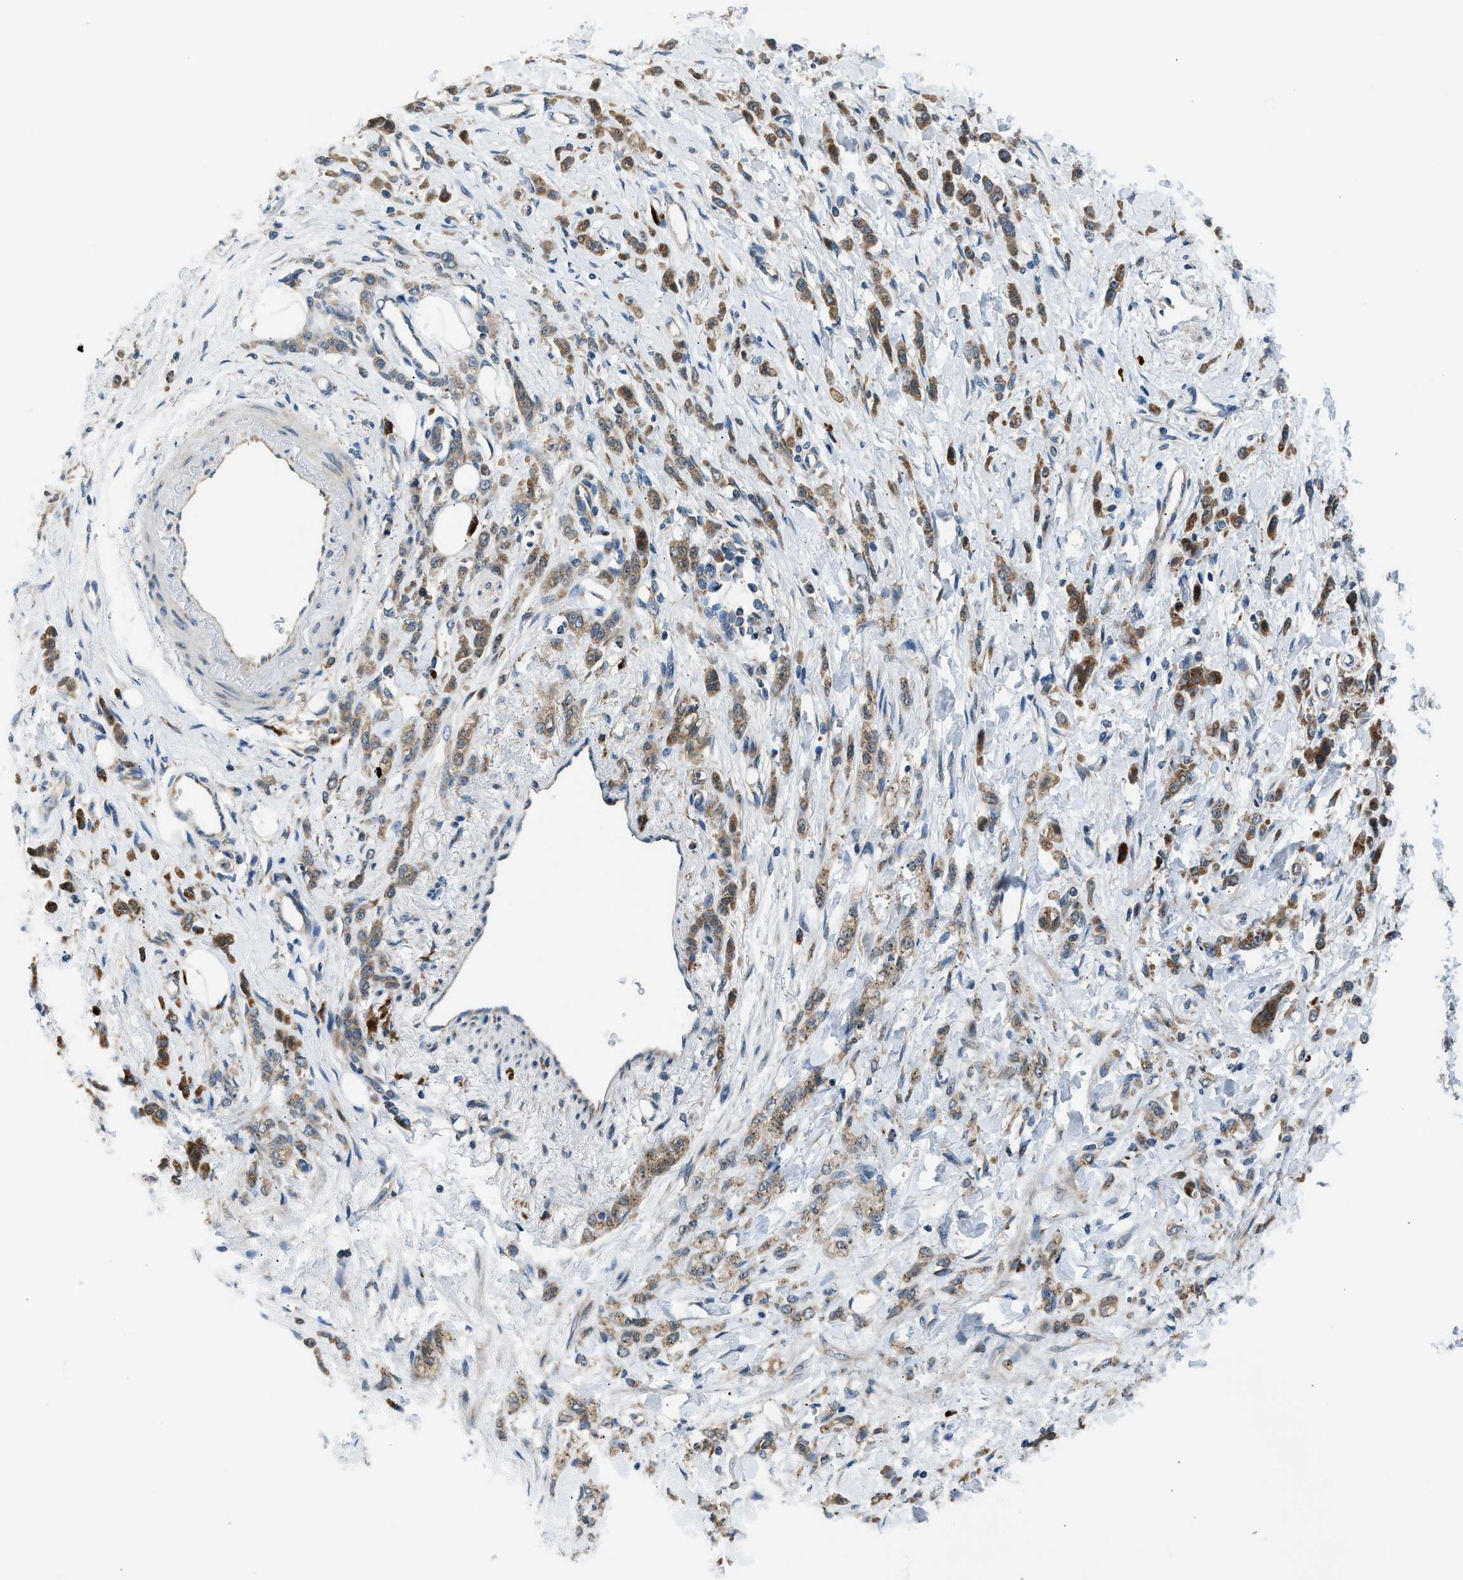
{"staining": {"intensity": "moderate", "quantity": ">75%", "location": "cytoplasmic/membranous"}, "tissue": "stomach cancer", "cell_type": "Tumor cells", "image_type": "cancer", "snomed": [{"axis": "morphology", "description": "Normal tissue, NOS"}, {"axis": "morphology", "description": "Adenocarcinoma, NOS"}, {"axis": "topography", "description": "Stomach"}], "caption": "Immunohistochemical staining of human adenocarcinoma (stomach) reveals medium levels of moderate cytoplasmic/membranous positivity in about >75% of tumor cells.", "gene": "EDARADD", "patient": {"sex": "male", "age": 82}}